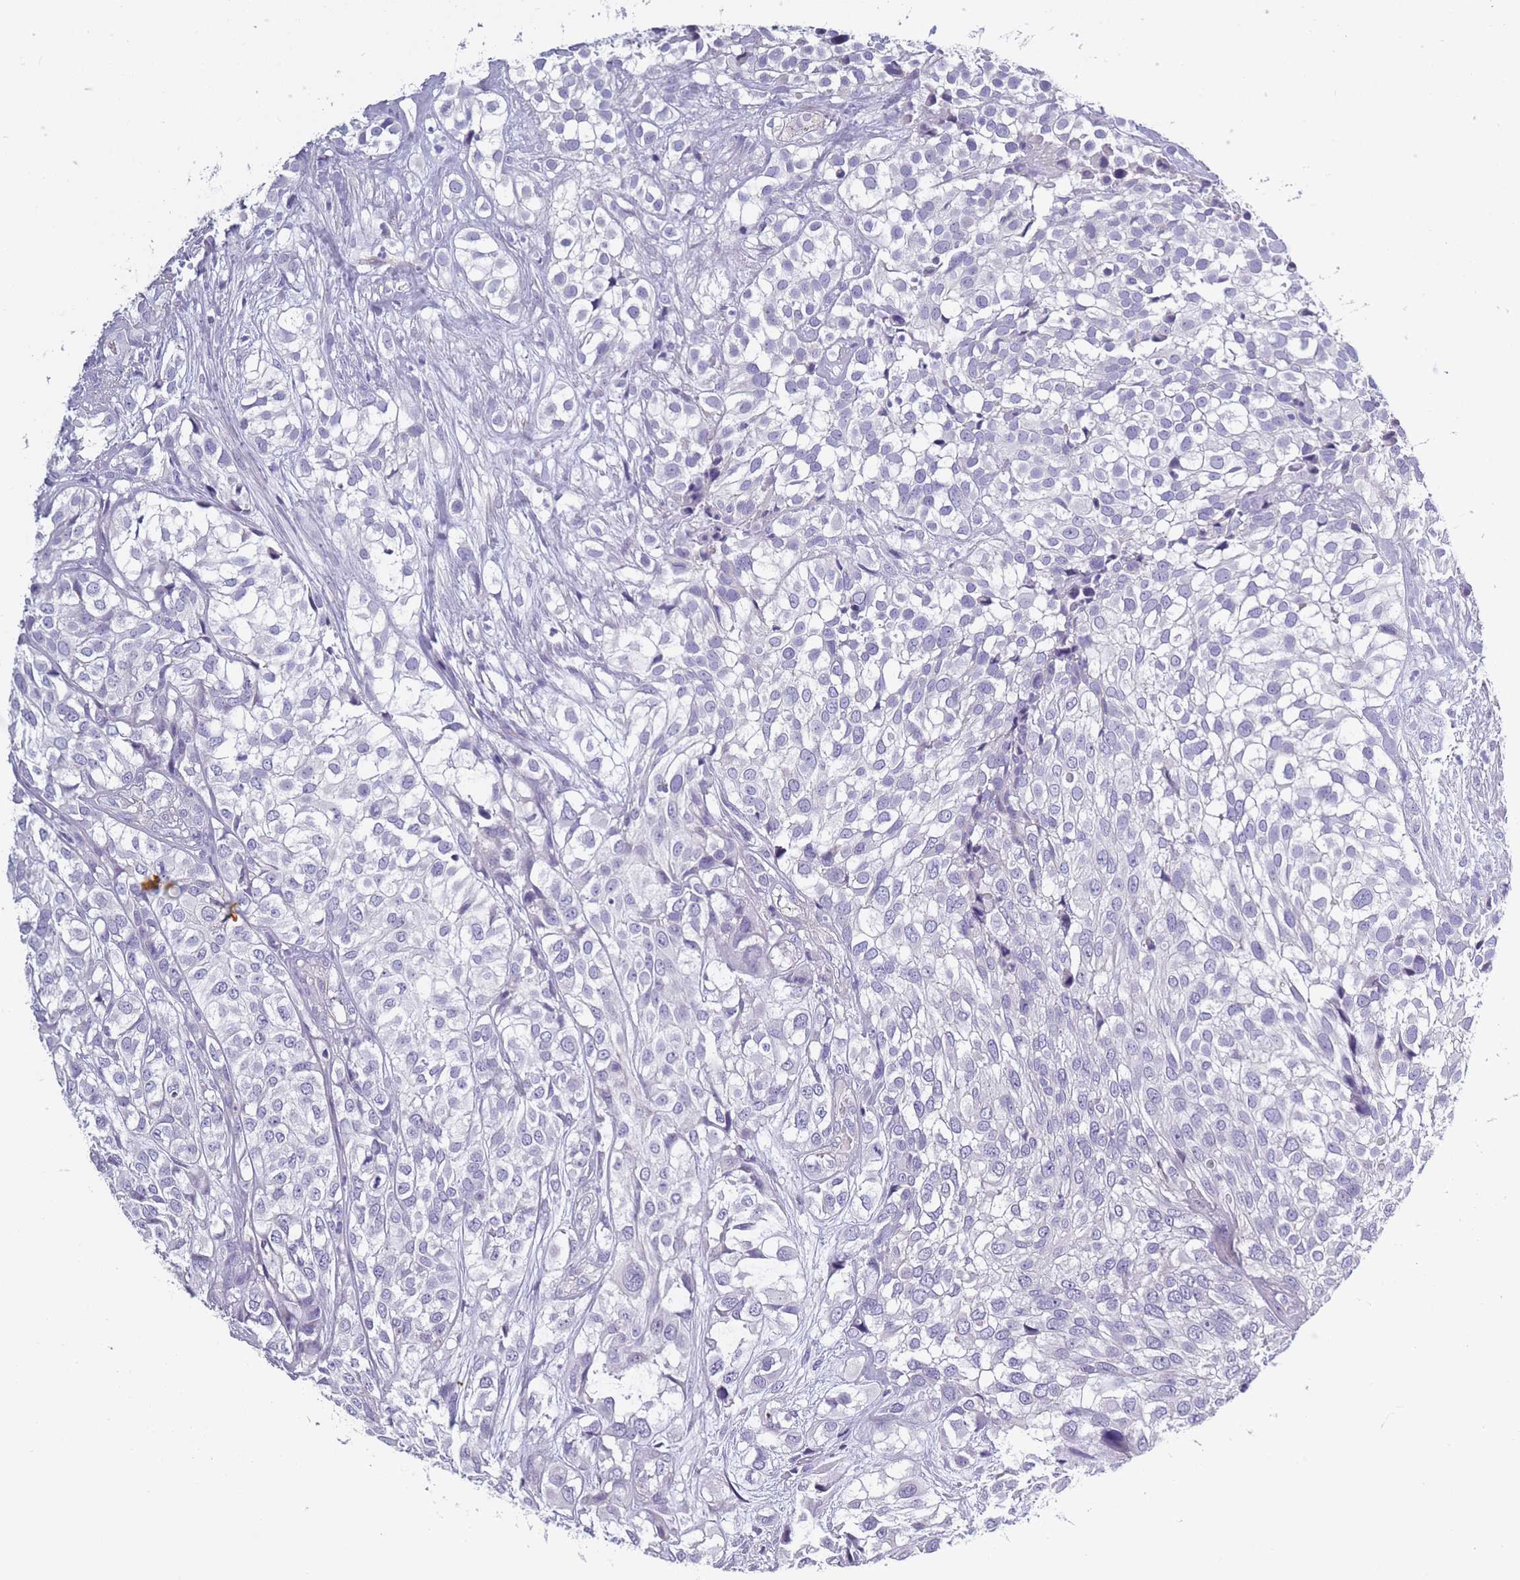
{"staining": {"intensity": "negative", "quantity": "none", "location": "none"}, "tissue": "urothelial cancer", "cell_type": "Tumor cells", "image_type": "cancer", "snomed": [{"axis": "morphology", "description": "Urothelial carcinoma, High grade"}, {"axis": "topography", "description": "Urinary bladder"}], "caption": "A histopathology image of human high-grade urothelial carcinoma is negative for staining in tumor cells.", "gene": "OR4C5", "patient": {"sex": "male", "age": 56}}